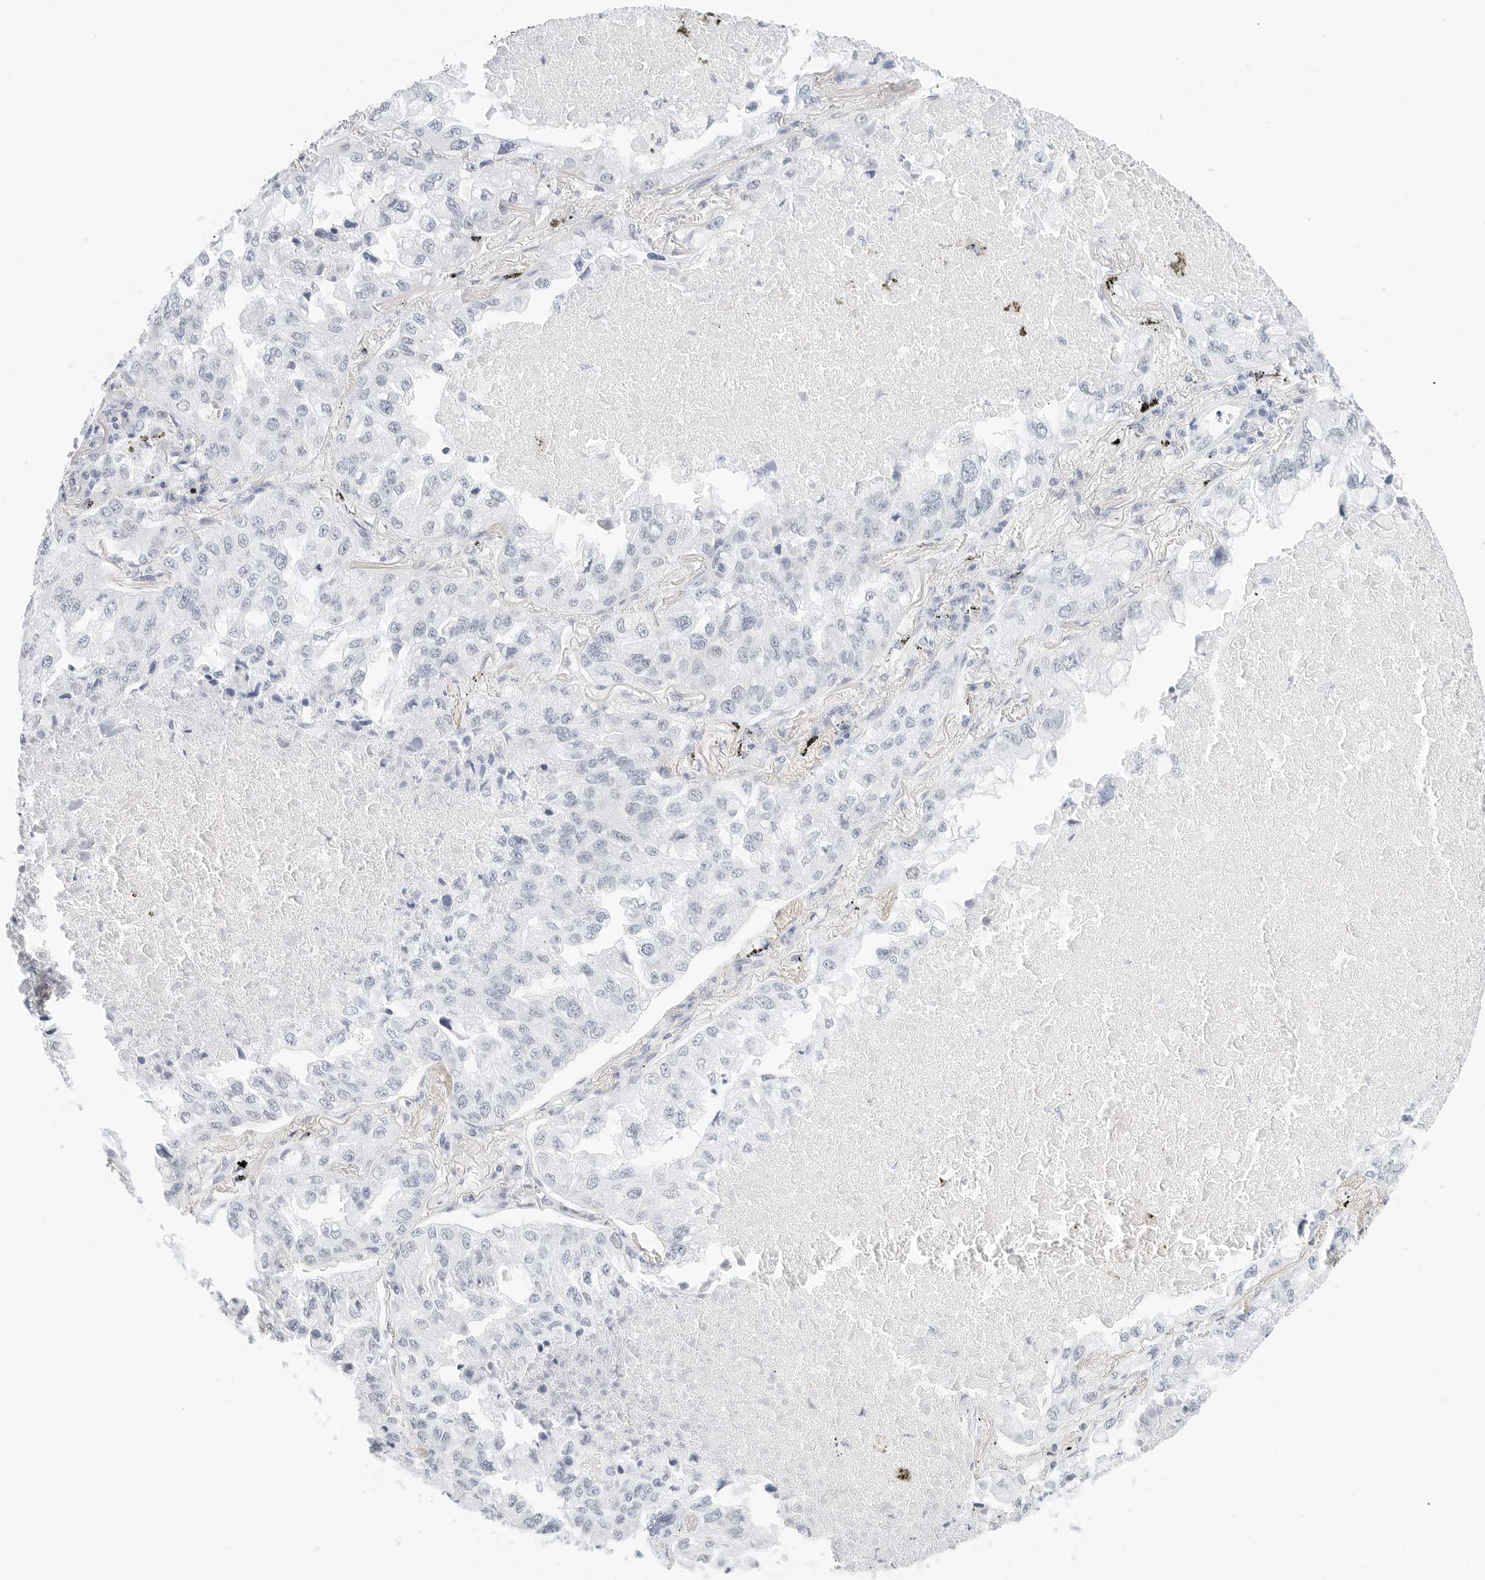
{"staining": {"intensity": "negative", "quantity": "none", "location": "none"}, "tissue": "lung cancer", "cell_type": "Tumor cells", "image_type": "cancer", "snomed": [{"axis": "morphology", "description": "Adenocarcinoma, NOS"}, {"axis": "topography", "description": "Lung"}], "caption": "Human adenocarcinoma (lung) stained for a protein using immunohistochemistry (IHC) reveals no expression in tumor cells.", "gene": "CD22", "patient": {"sex": "male", "age": 65}}